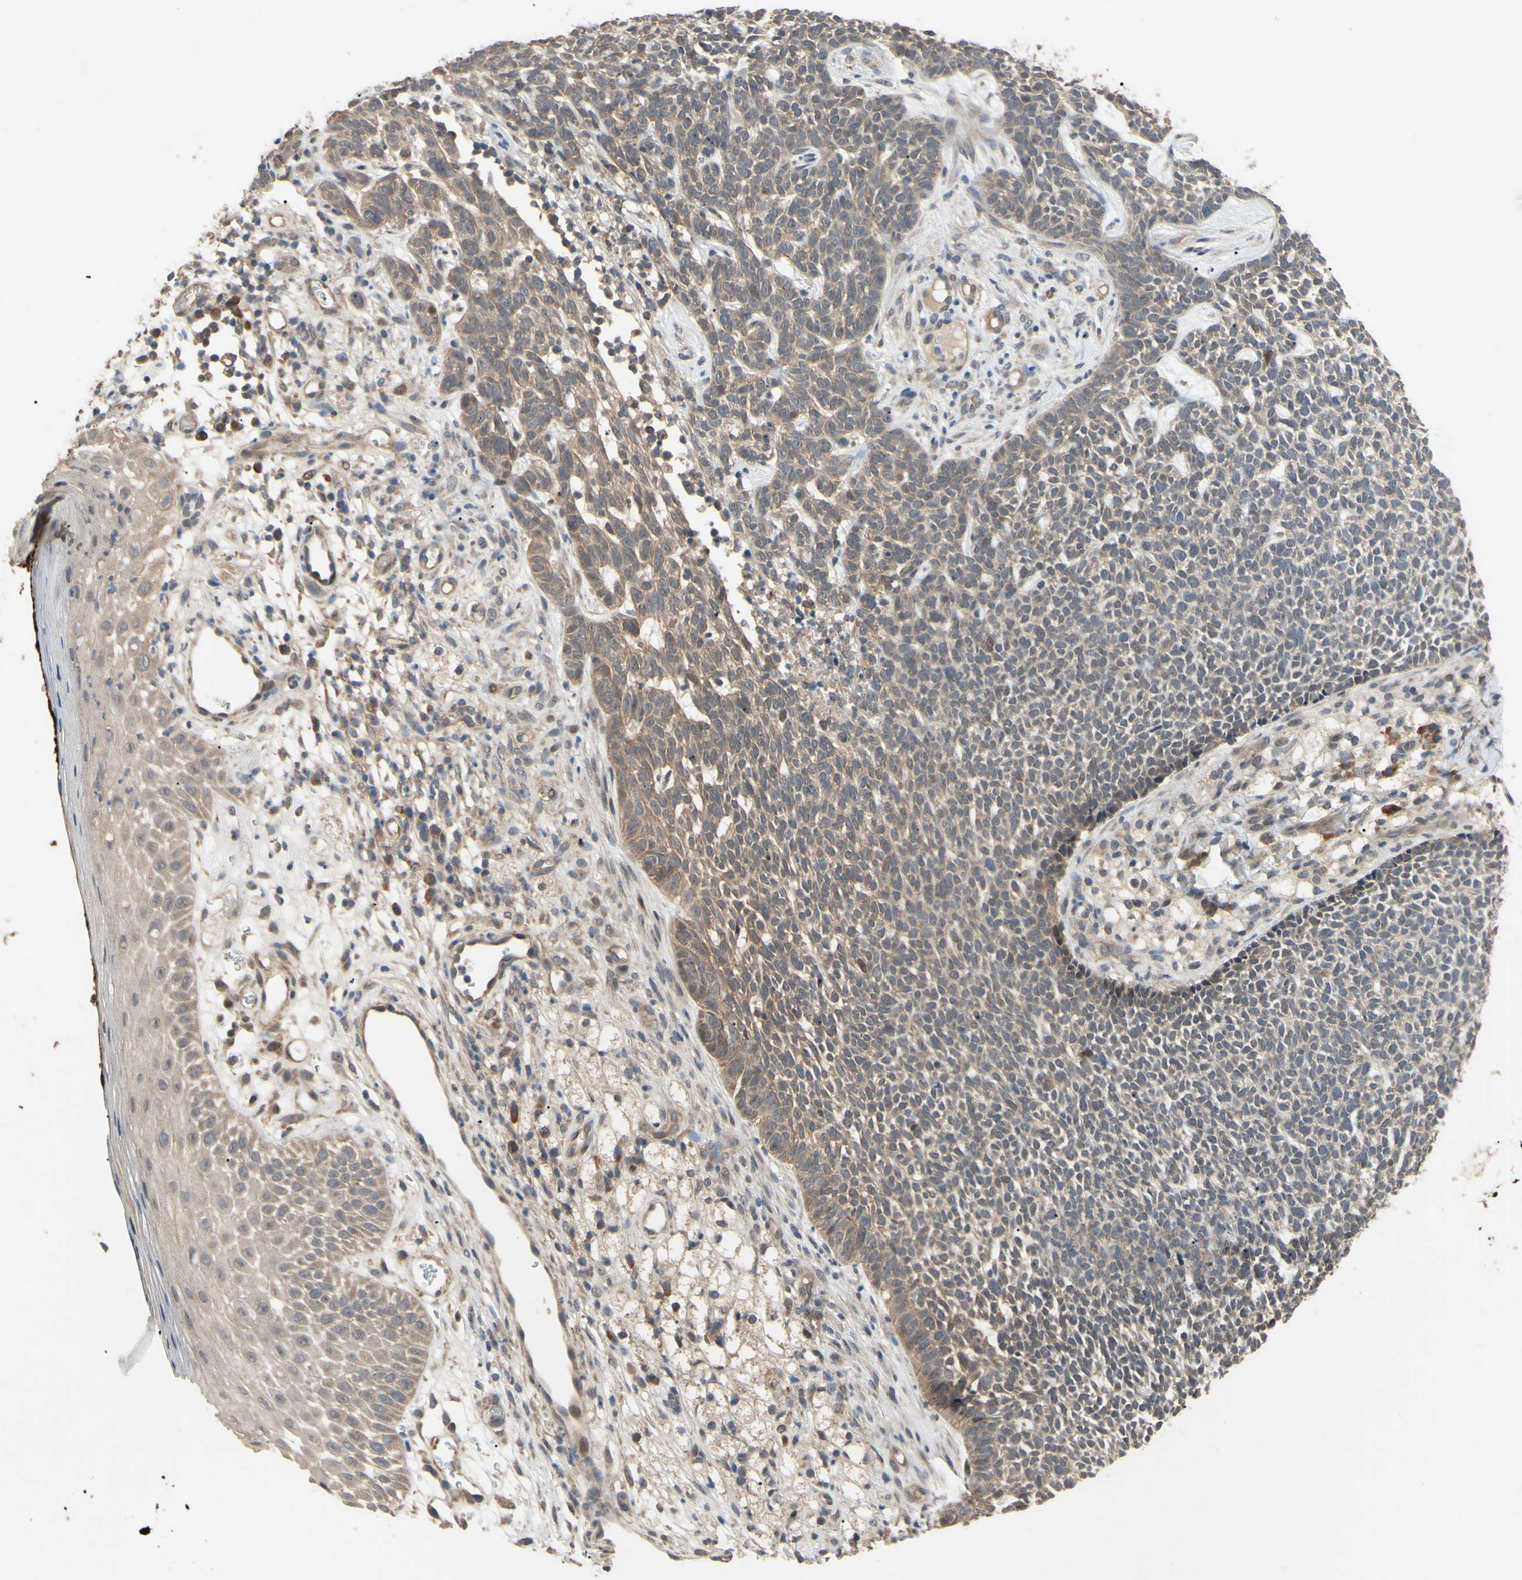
{"staining": {"intensity": "weak", "quantity": ">75%", "location": "cytoplasmic/membranous"}, "tissue": "skin cancer", "cell_type": "Tumor cells", "image_type": "cancer", "snomed": [{"axis": "morphology", "description": "Basal cell carcinoma"}, {"axis": "topography", "description": "Skin"}], "caption": "An immunohistochemistry (IHC) image of neoplastic tissue is shown. Protein staining in brown shows weak cytoplasmic/membranous positivity in skin basal cell carcinoma within tumor cells. (DAB = brown stain, brightfield microscopy at high magnification).", "gene": "CD164", "patient": {"sex": "female", "age": 84}}